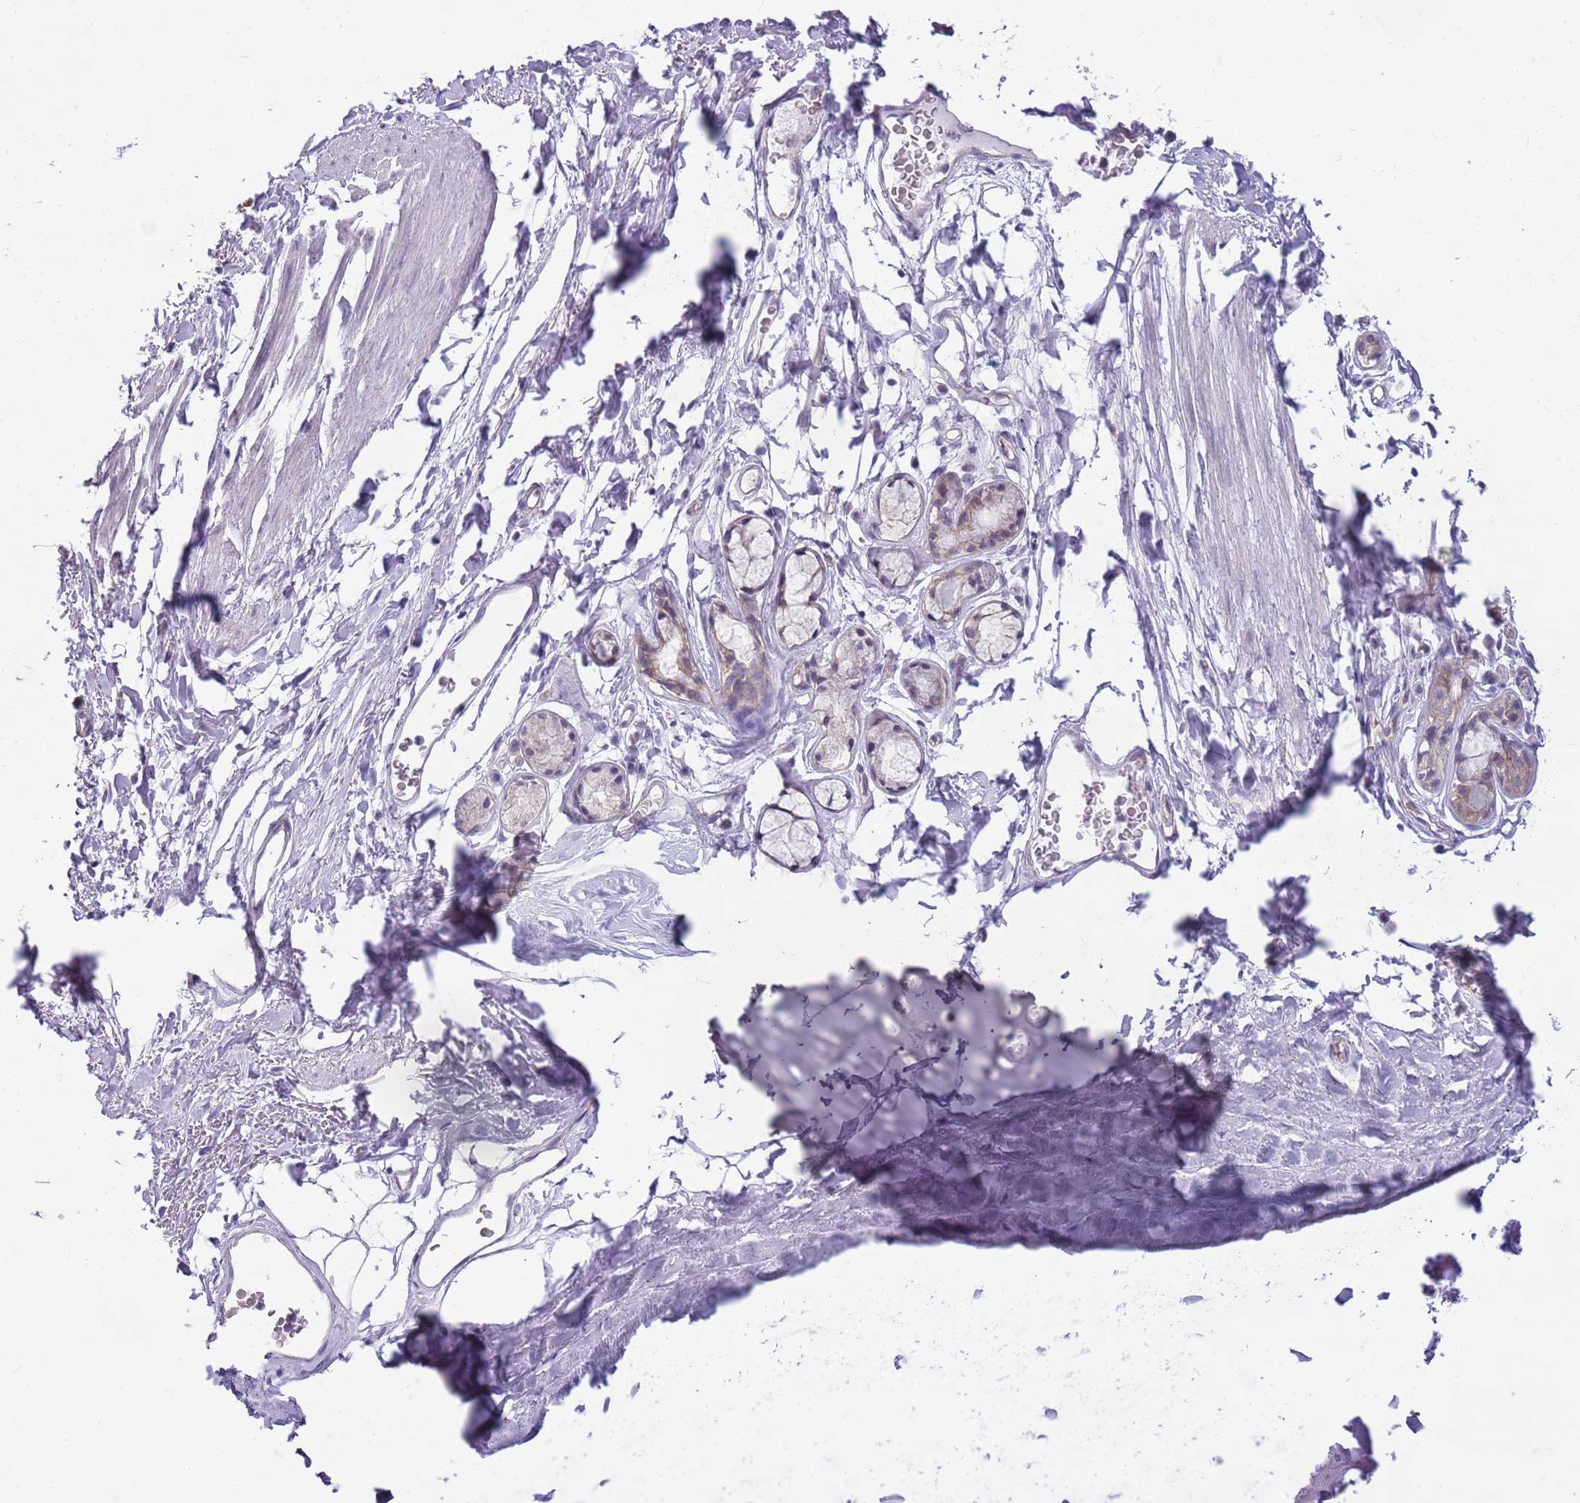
{"staining": {"intensity": "negative", "quantity": "none", "location": "none"}, "tissue": "adipose tissue", "cell_type": "Adipocytes", "image_type": "normal", "snomed": [{"axis": "morphology", "description": "Normal tissue, NOS"}, {"axis": "topography", "description": "Lymph node"}, {"axis": "topography", "description": "Bronchus"}], "caption": "A high-resolution photomicrograph shows immunohistochemistry staining of unremarkable adipose tissue, which shows no significant expression in adipocytes.", "gene": "PARP8", "patient": {"sex": "male", "age": 63}}